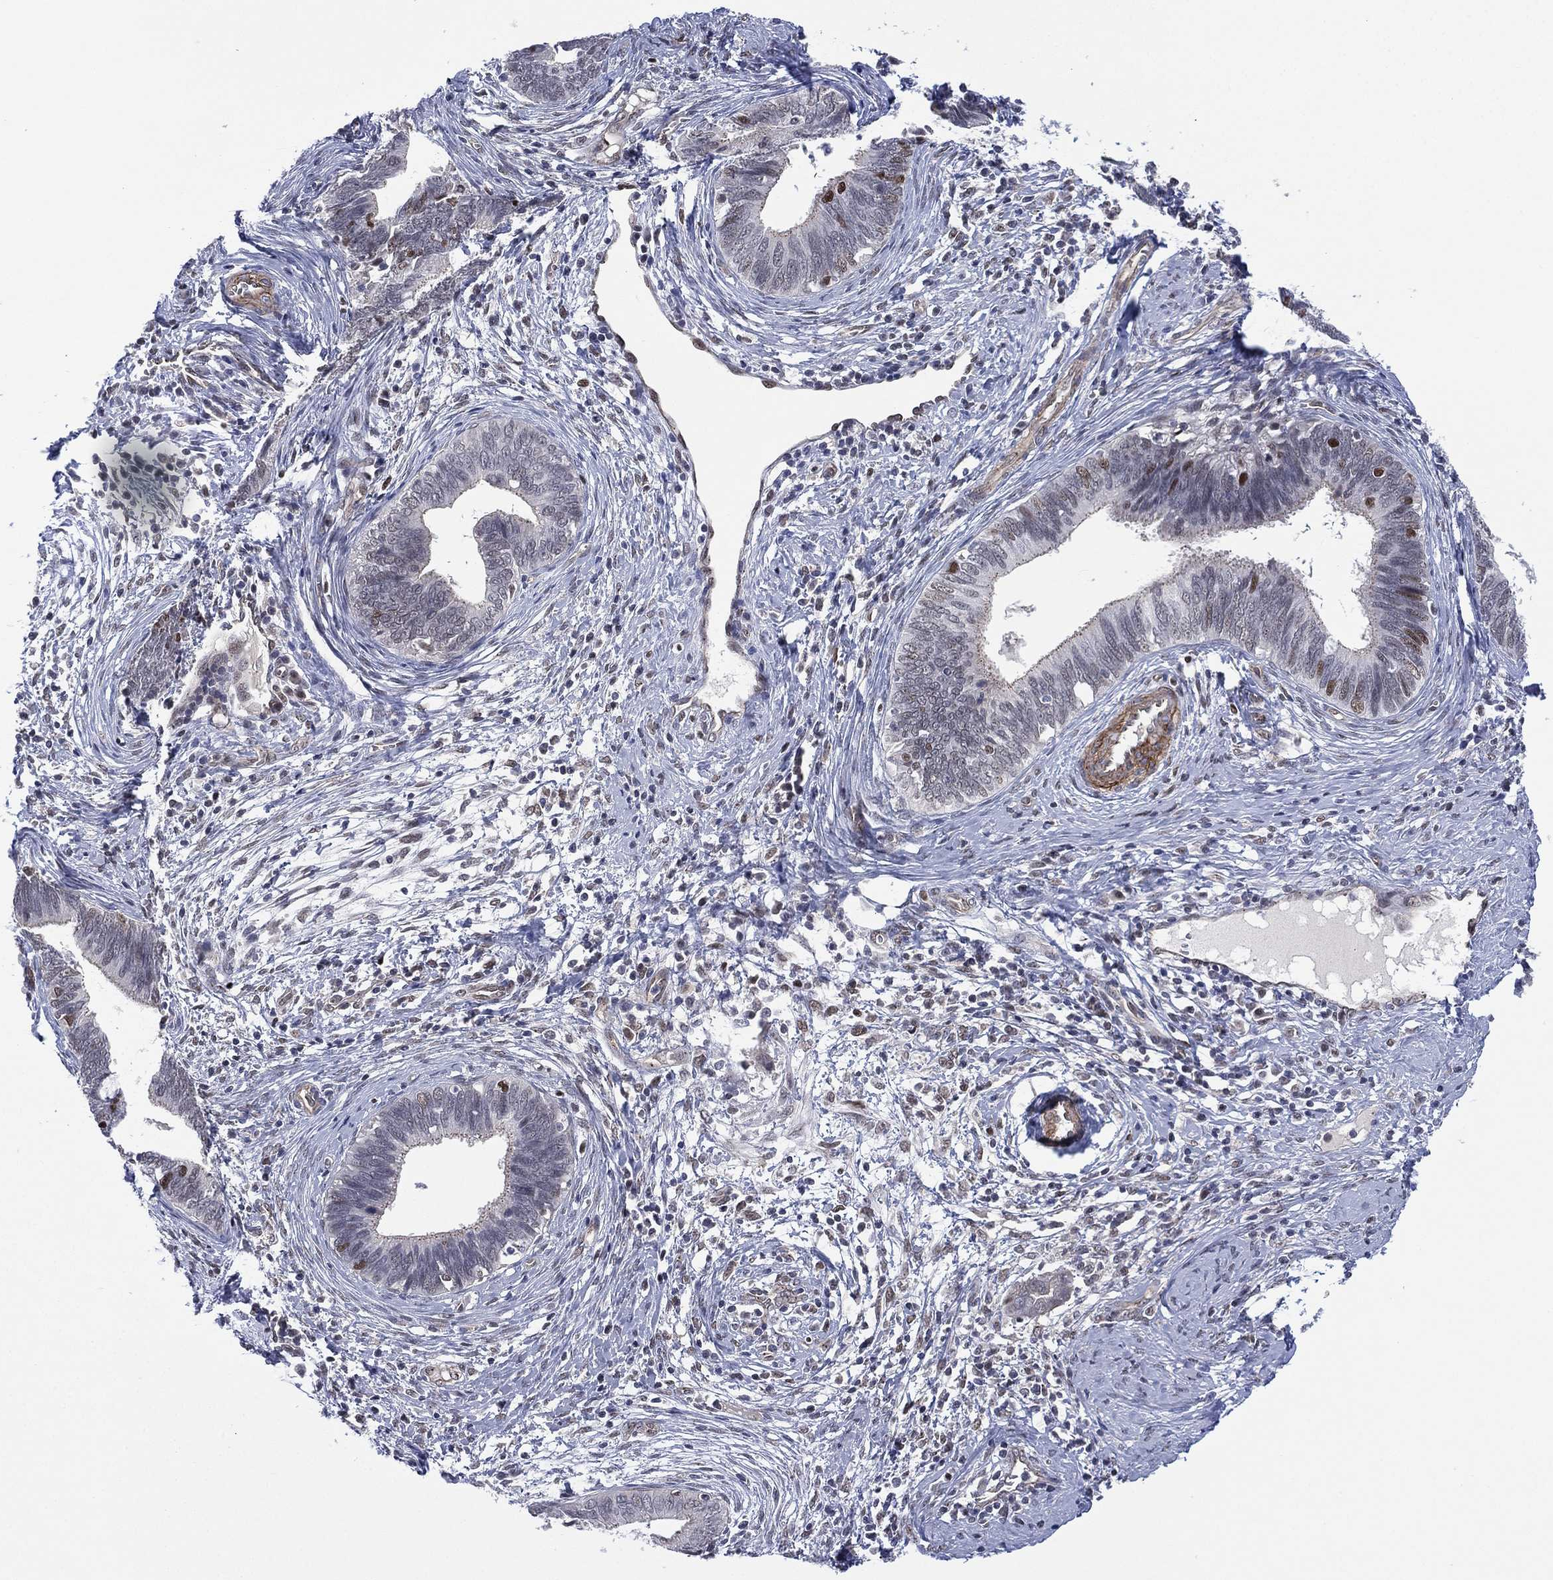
{"staining": {"intensity": "negative", "quantity": "none", "location": "none"}, "tissue": "cervical cancer", "cell_type": "Tumor cells", "image_type": "cancer", "snomed": [{"axis": "morphology", "description": "Adenocarcinoma, NOS"}, {"axis": "topography", "description": "Cervix"}], "caption": "This is a histopathology image of IHC staining of adenocarcinoma (cervical), which shows no expression in tumor cells.", "gene": "GSE1", "patient": {"sex": "female", "age": 42}}